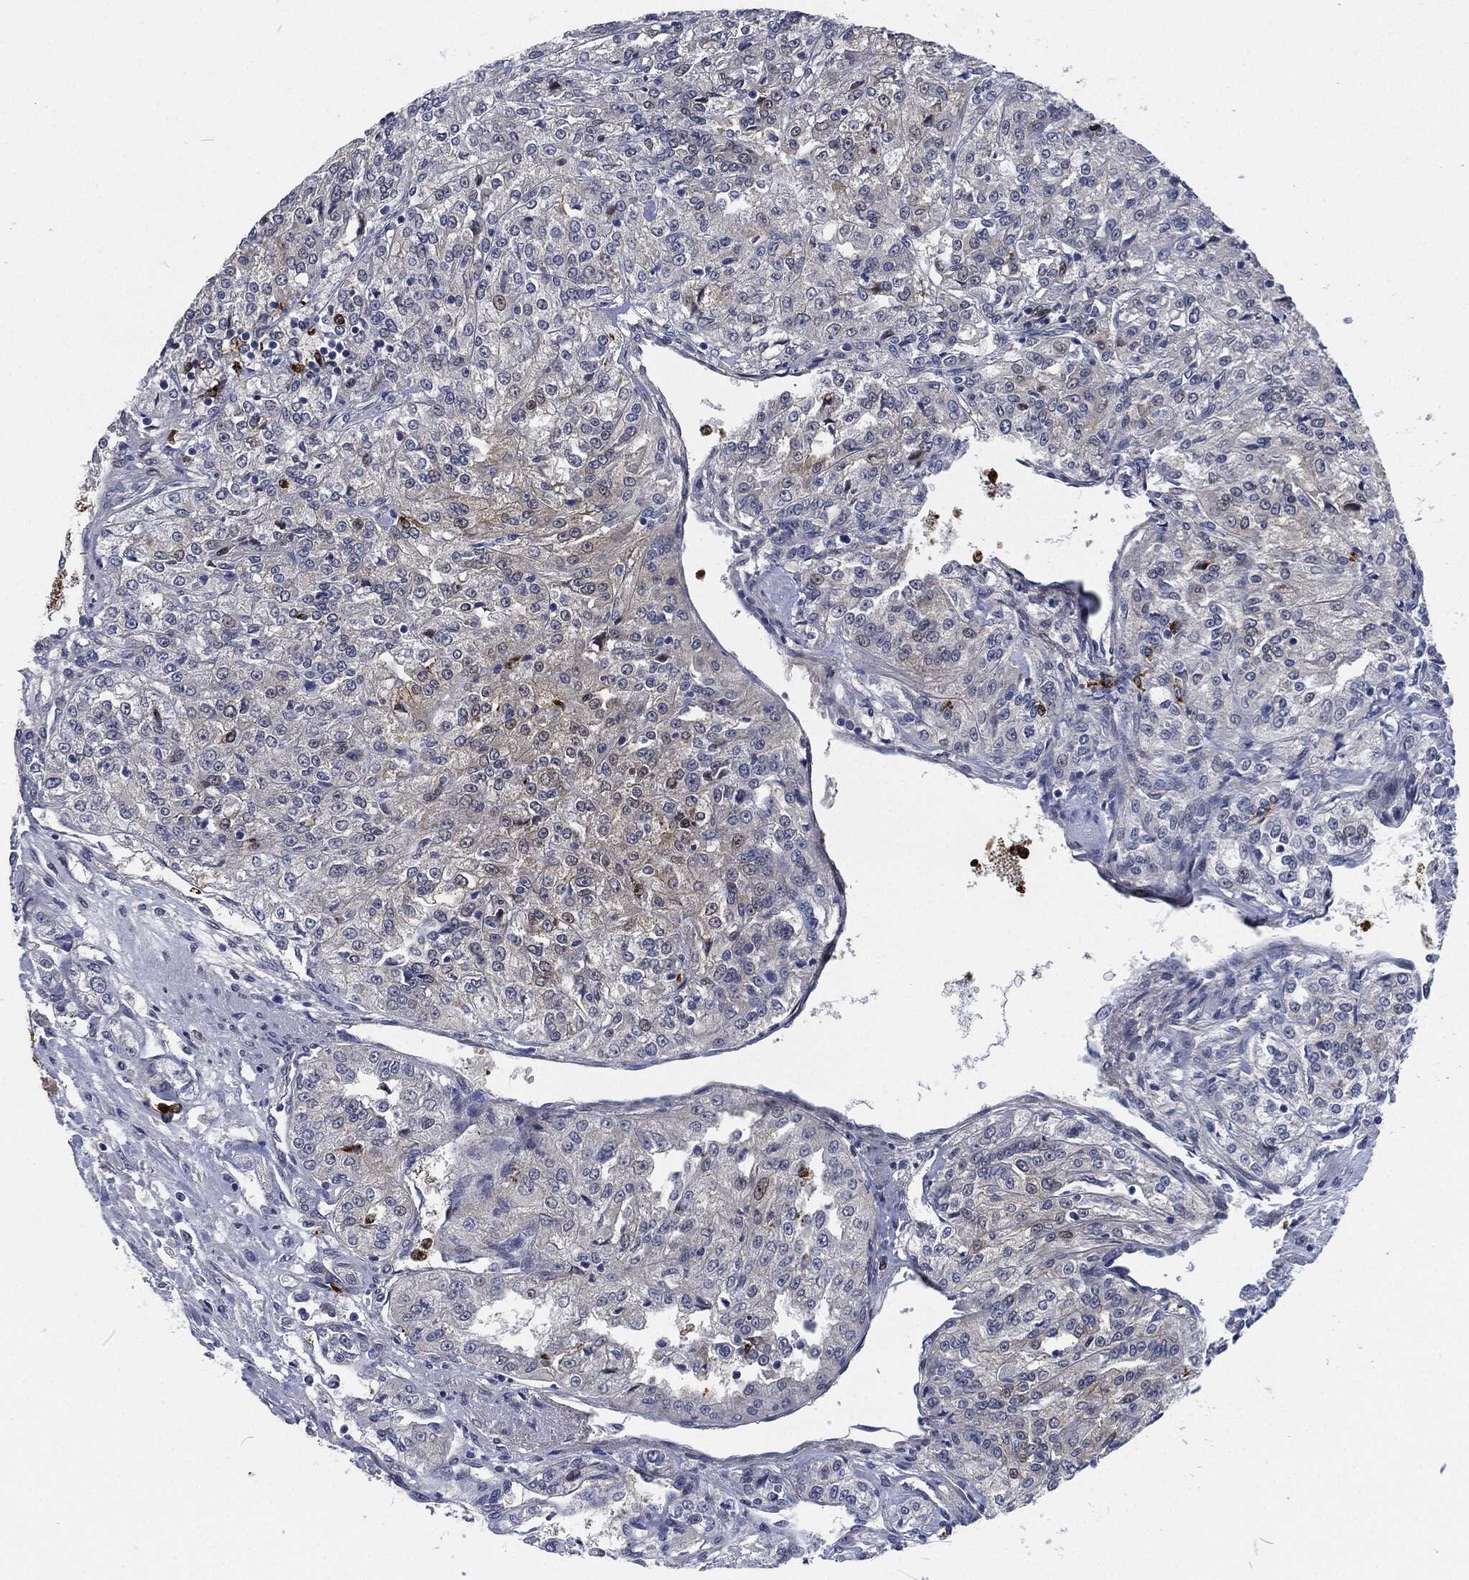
{"staining": {"intensity": "negative", "quantity": "none", "location": "none"}, "tissue": "renal cancer", "cell_type": "Tumor cells", "image_type": "cancer", "snomed": [{"axis": "morphology", "description": "Adenocarcinoma, NOS"}, {"axis": "topography", "description": "Kidney"}], "caption": "This micrograph is of adenocarcinoma (renal) stained with immunohistochemistry (IHC) to label a protein in brown with the nuclei are counter-stained blue. There is no expression in tumor cells.", "gene": "MPO", "patient": {"sex": "female", "age": 63}}